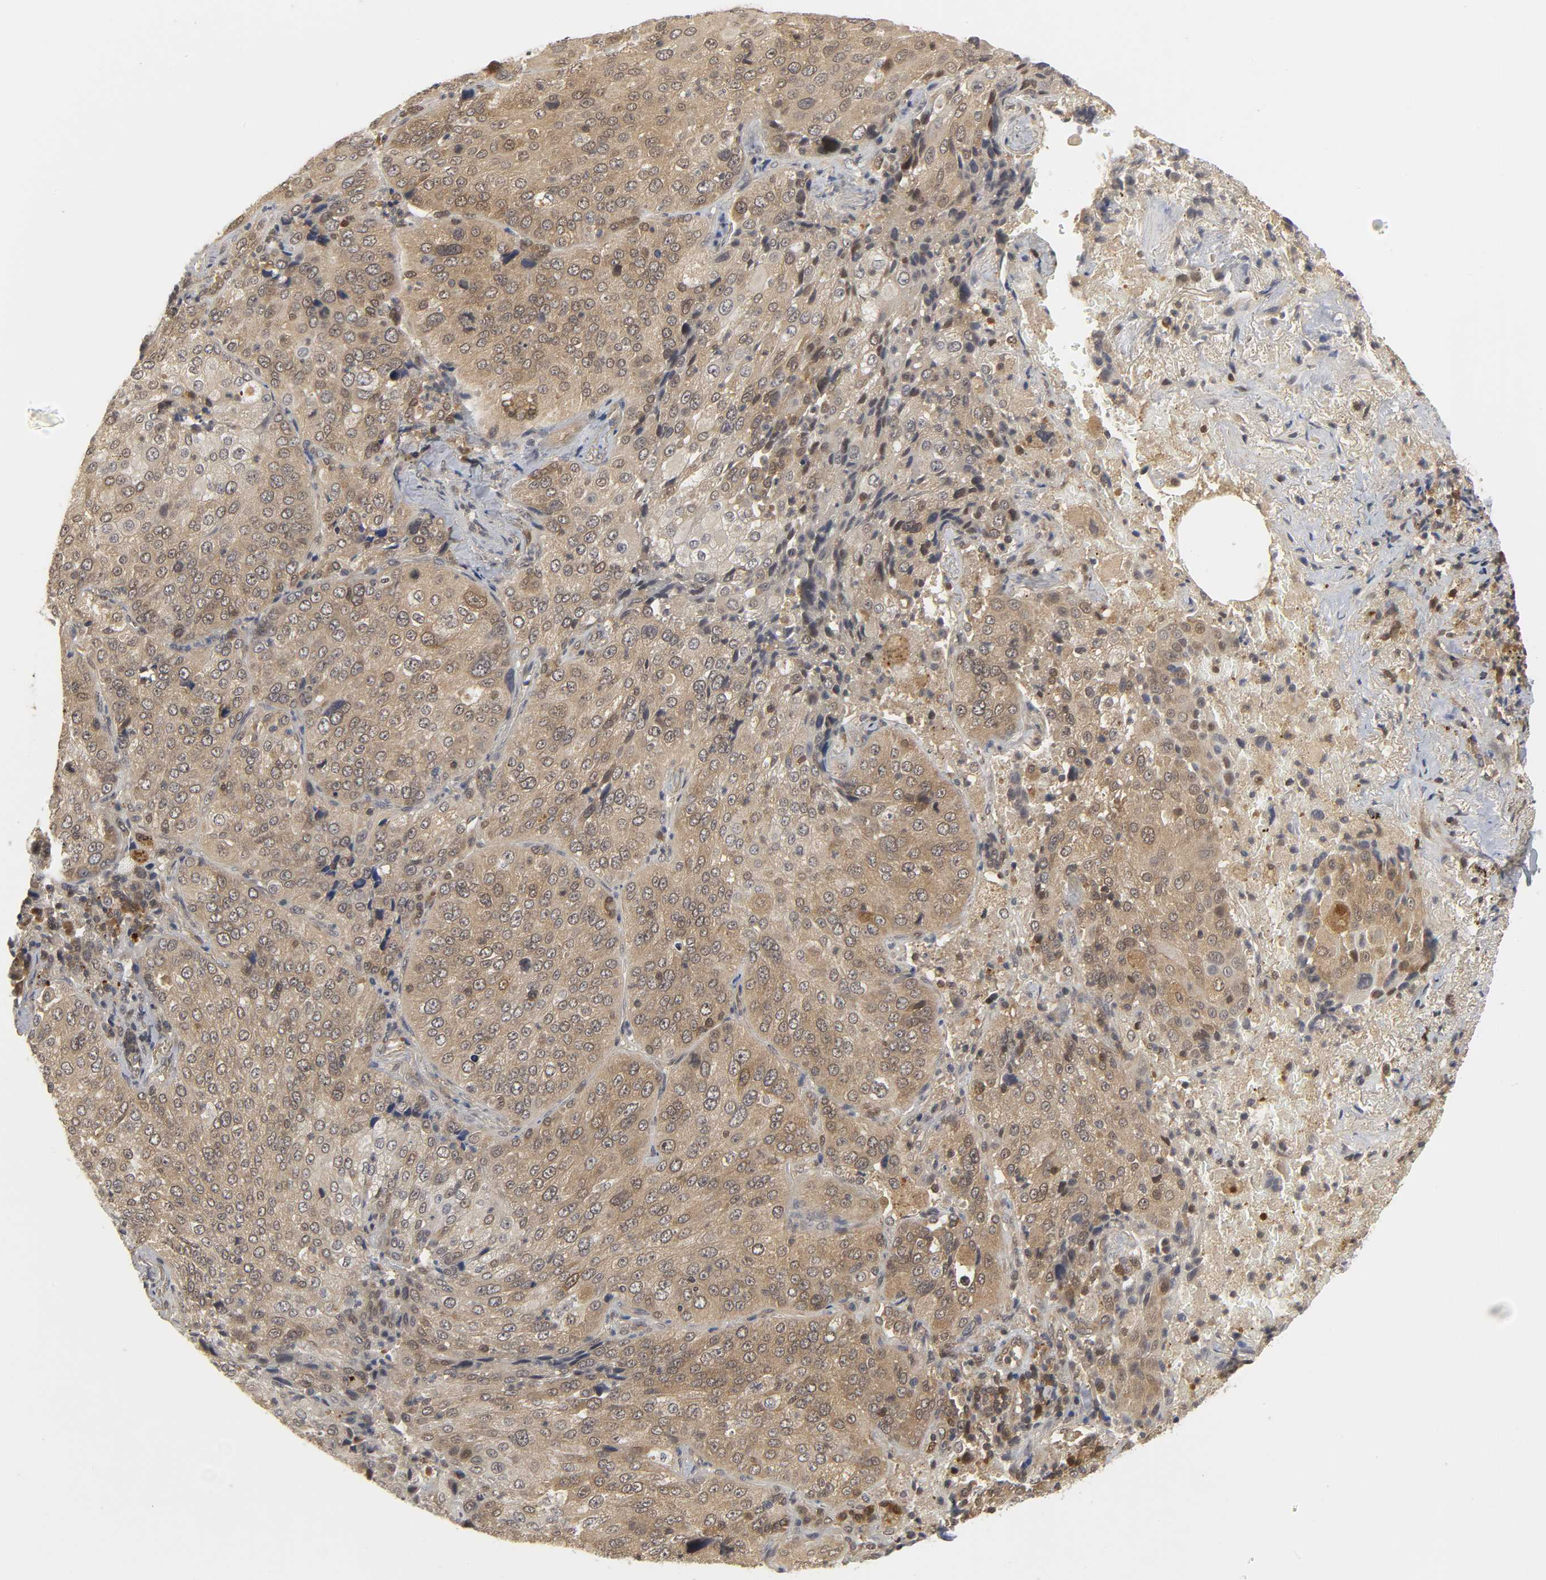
{"staining": {"intensity": "moderate", "quantity": ">75%", "location": "cytoplasmic/membranous"}, "tissue": "lung cancer", "cell_type": "Tumor cells", "image_type": "cancer", "snomed": [{"axis": "morphology", "description": "Squamous cell carcinoma, NOS"}, {"axis": "topography", "description": "Lung"}], "caption": "Human lung squamous cell carcinoma stained with a brown dye reveals moderate cytoplasmic/membranous positive expression in approximately >75% of tumor cells.", "gene": "PARK7", "patient": {"sex": "male", "age": 54}}